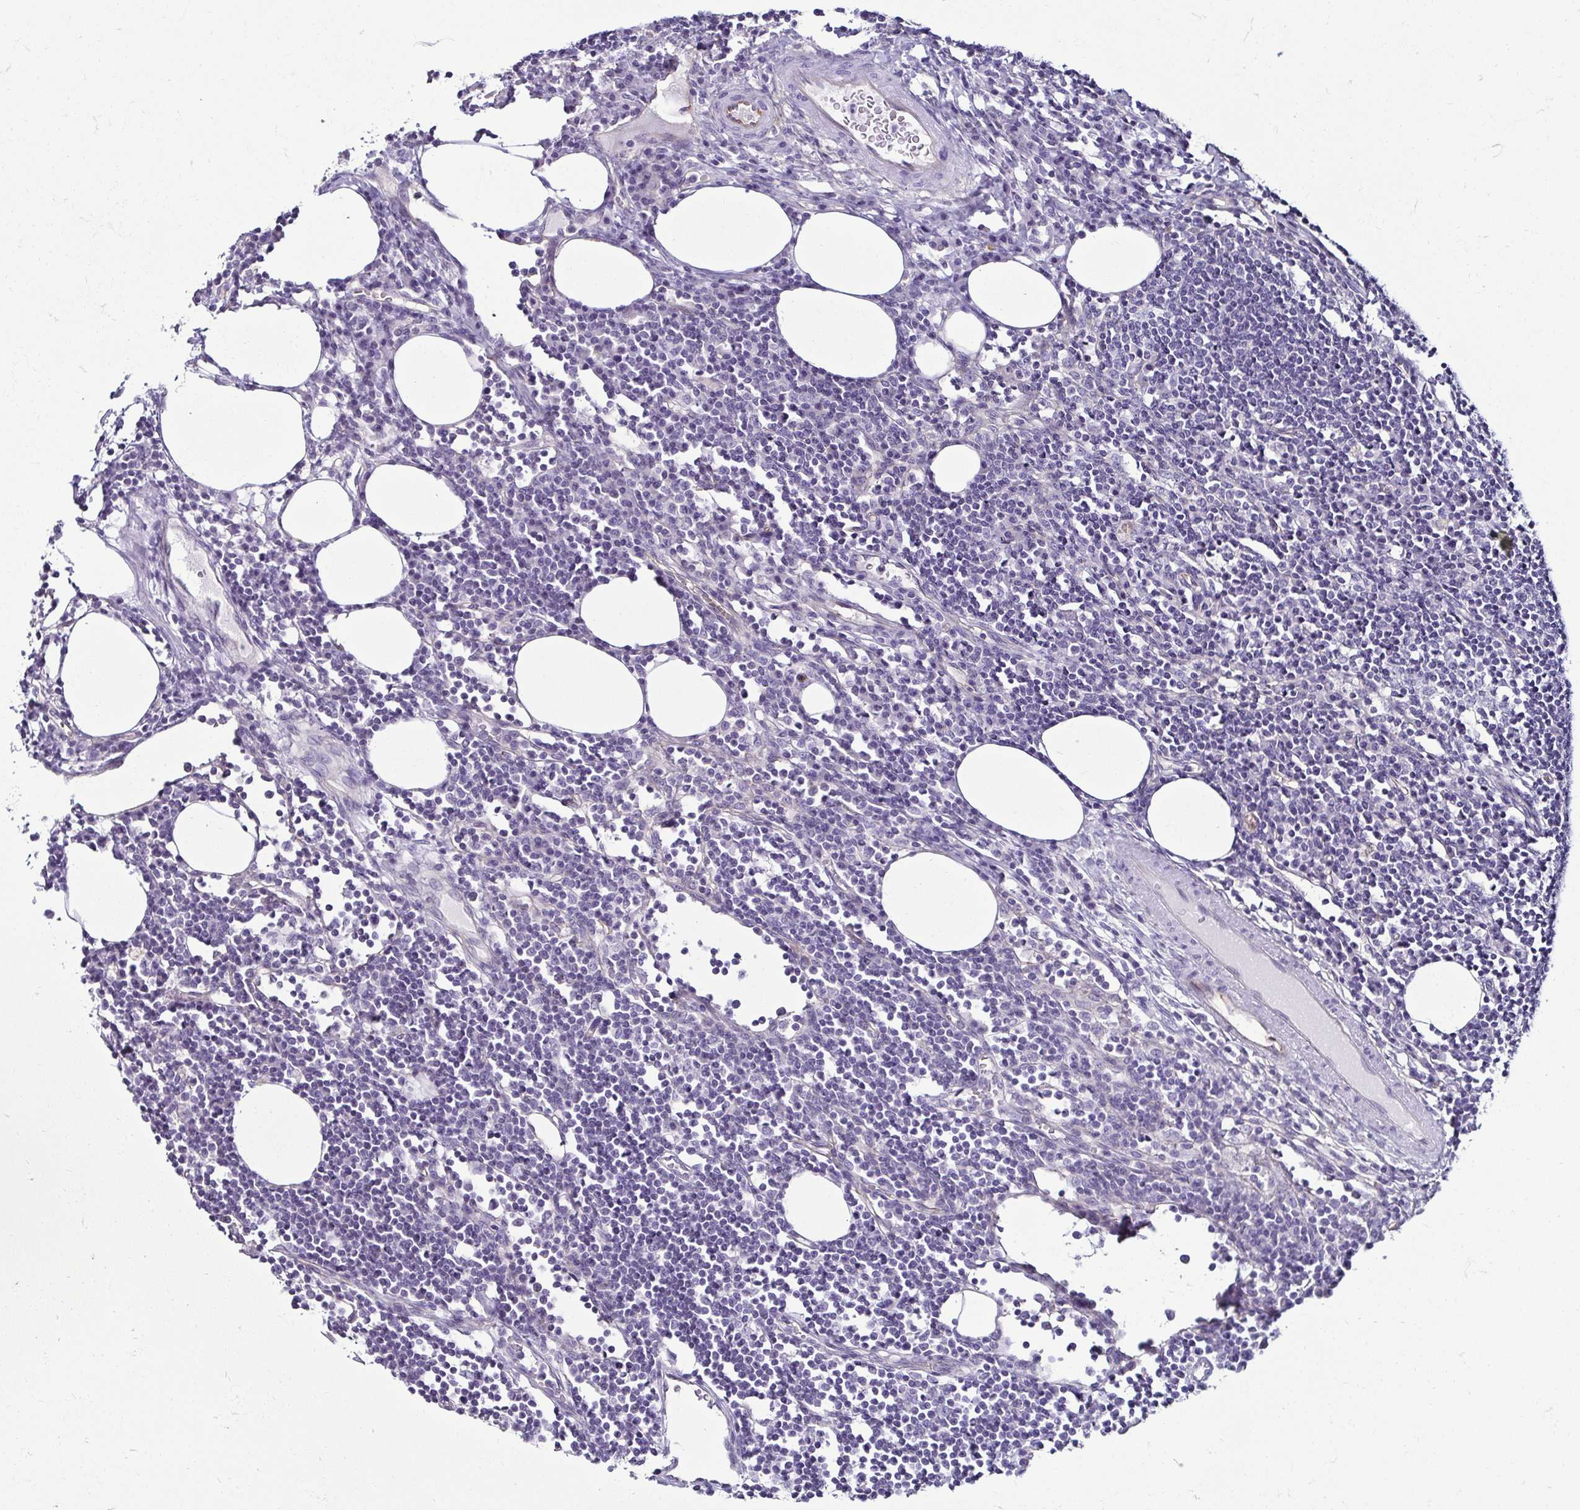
{"staining": {"intensity": "negative", "quantity": "none", "location": "none"}, "tissue": "lymph node", "cell_type": "Germinal center cells", "image_type": "normal", "snomed": [{"axis": "morphology", "description": "Normal tissue, NOS"}, {"axis": "topography", "description": "Lymph node"}], "caption": "A histopathology image of lymph node stained for a protein demonstrates no brown staining in germinal center cells. Brightfield microscopy of immunohistochemistry (IHC) stained with DAB (3,3'-diaminobenzidine) (brown) and hematoxylin (blue), captured at high magnification.", "gene": "CASP14", "patient": {"sex": "male", "age": 67}}